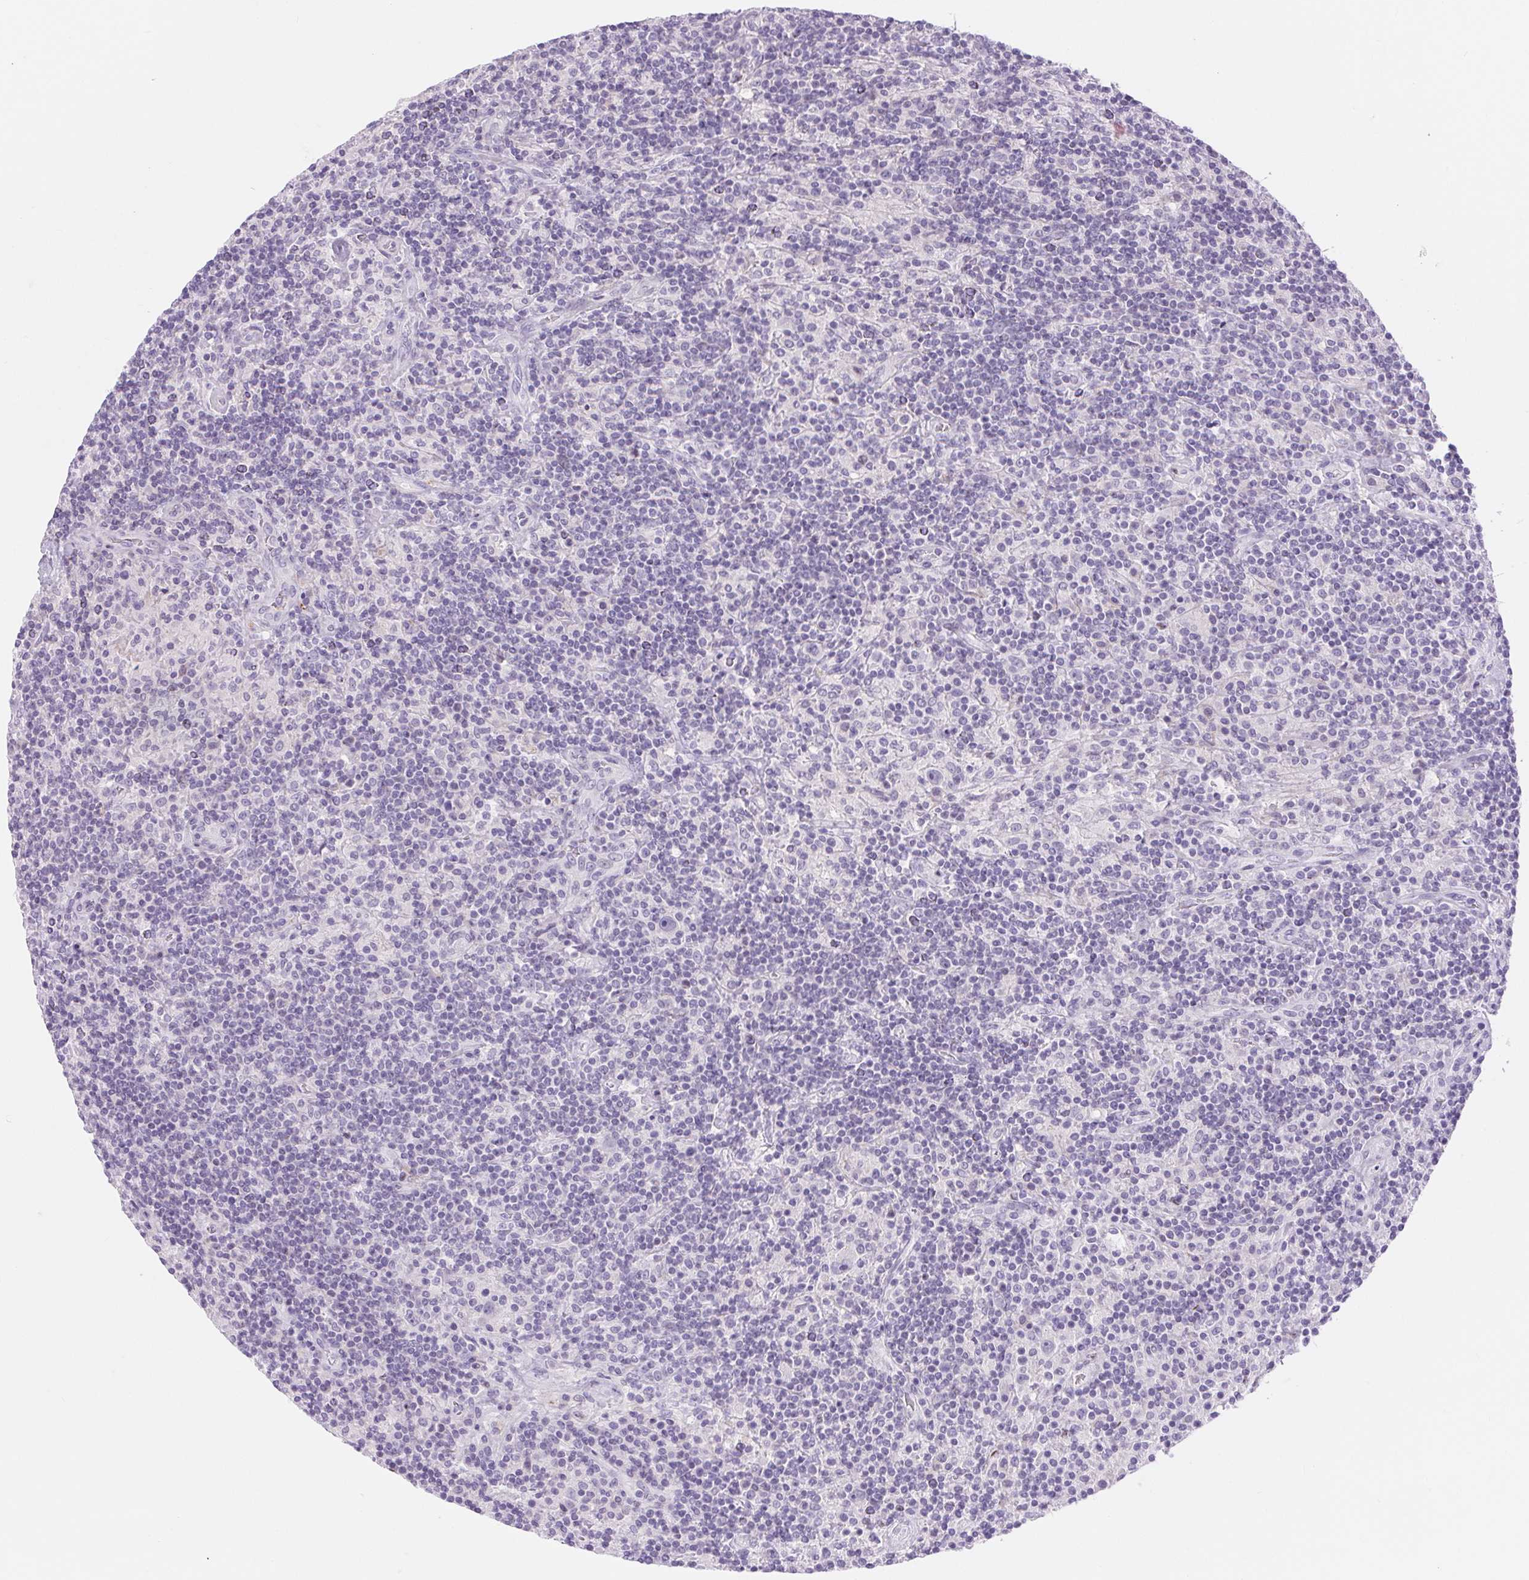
{"staining": {"intensity": "negative", "quantity": "none", "location": "none"}, "tissue": "lymphoma", "cell_type": "Tumor cells", "image_type": "cancer", "snomed": [{"axis": "morphology", "description": "Hodgkin's disease, NOS"}, {"axis": "topography", "description": "Lymph node"}], "caption": "Tumor cells are negative for protein expression in human Hodgkin's disease.", "gene": "CLDN16", "patient": {"sex": "male", "age": 70}}